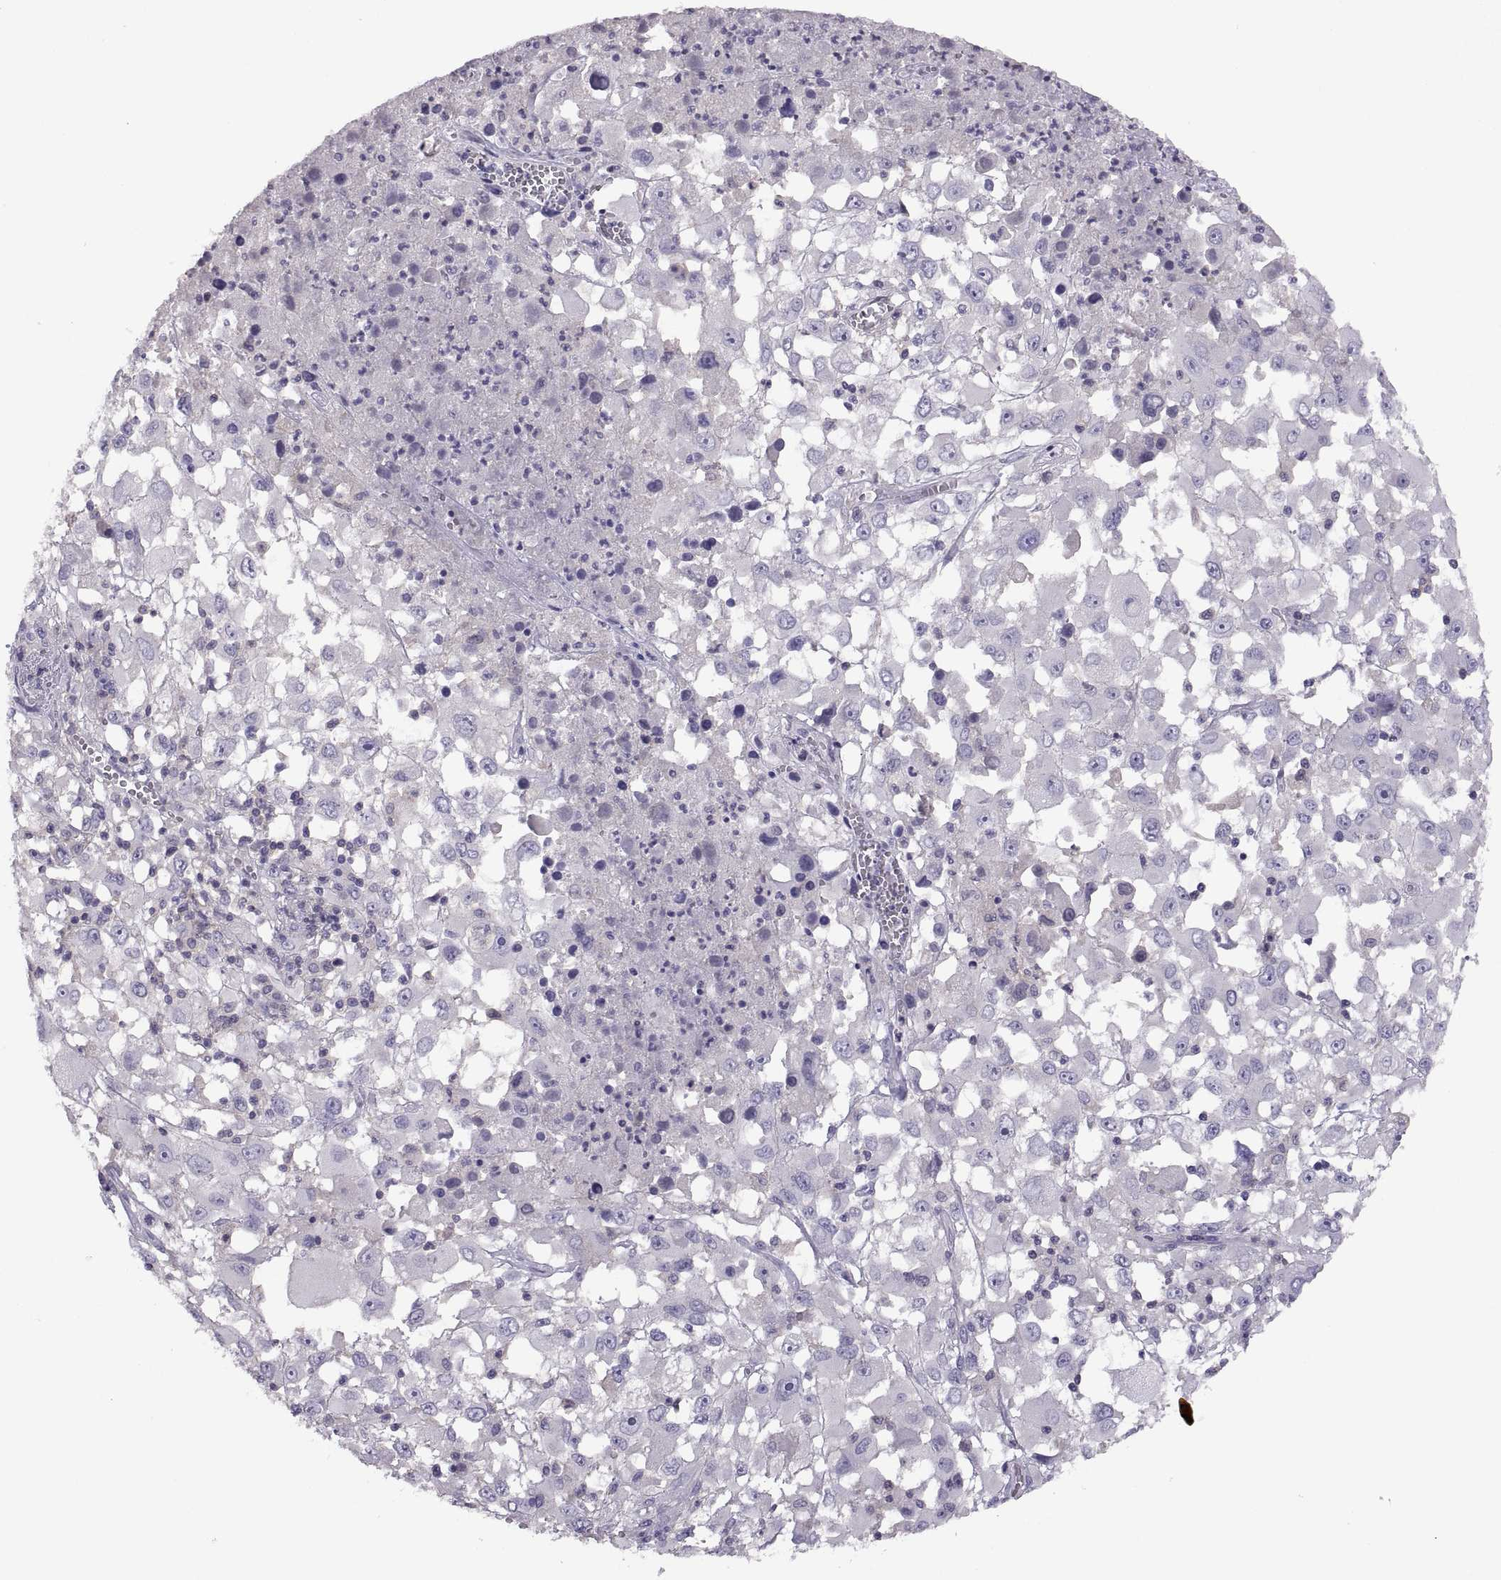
{"staining": {"intensity": "negative", "quantity": "none", "location": "none"}, "tissue": "melanoma", "cell_type": "Tumor cells", "image_type": "cancer", "snomed": [{"axis": "morphology", "description": "Malignant melanoma, Metastatic site"}, {"axis": "topography", "description": "Soft tissue"}], "caption": "Tumor cells are negative for brown protein staining in malignant melanoma (metastatic site).", "gene": "TBX19", "patient": {"sex": "male", "age": 50}}